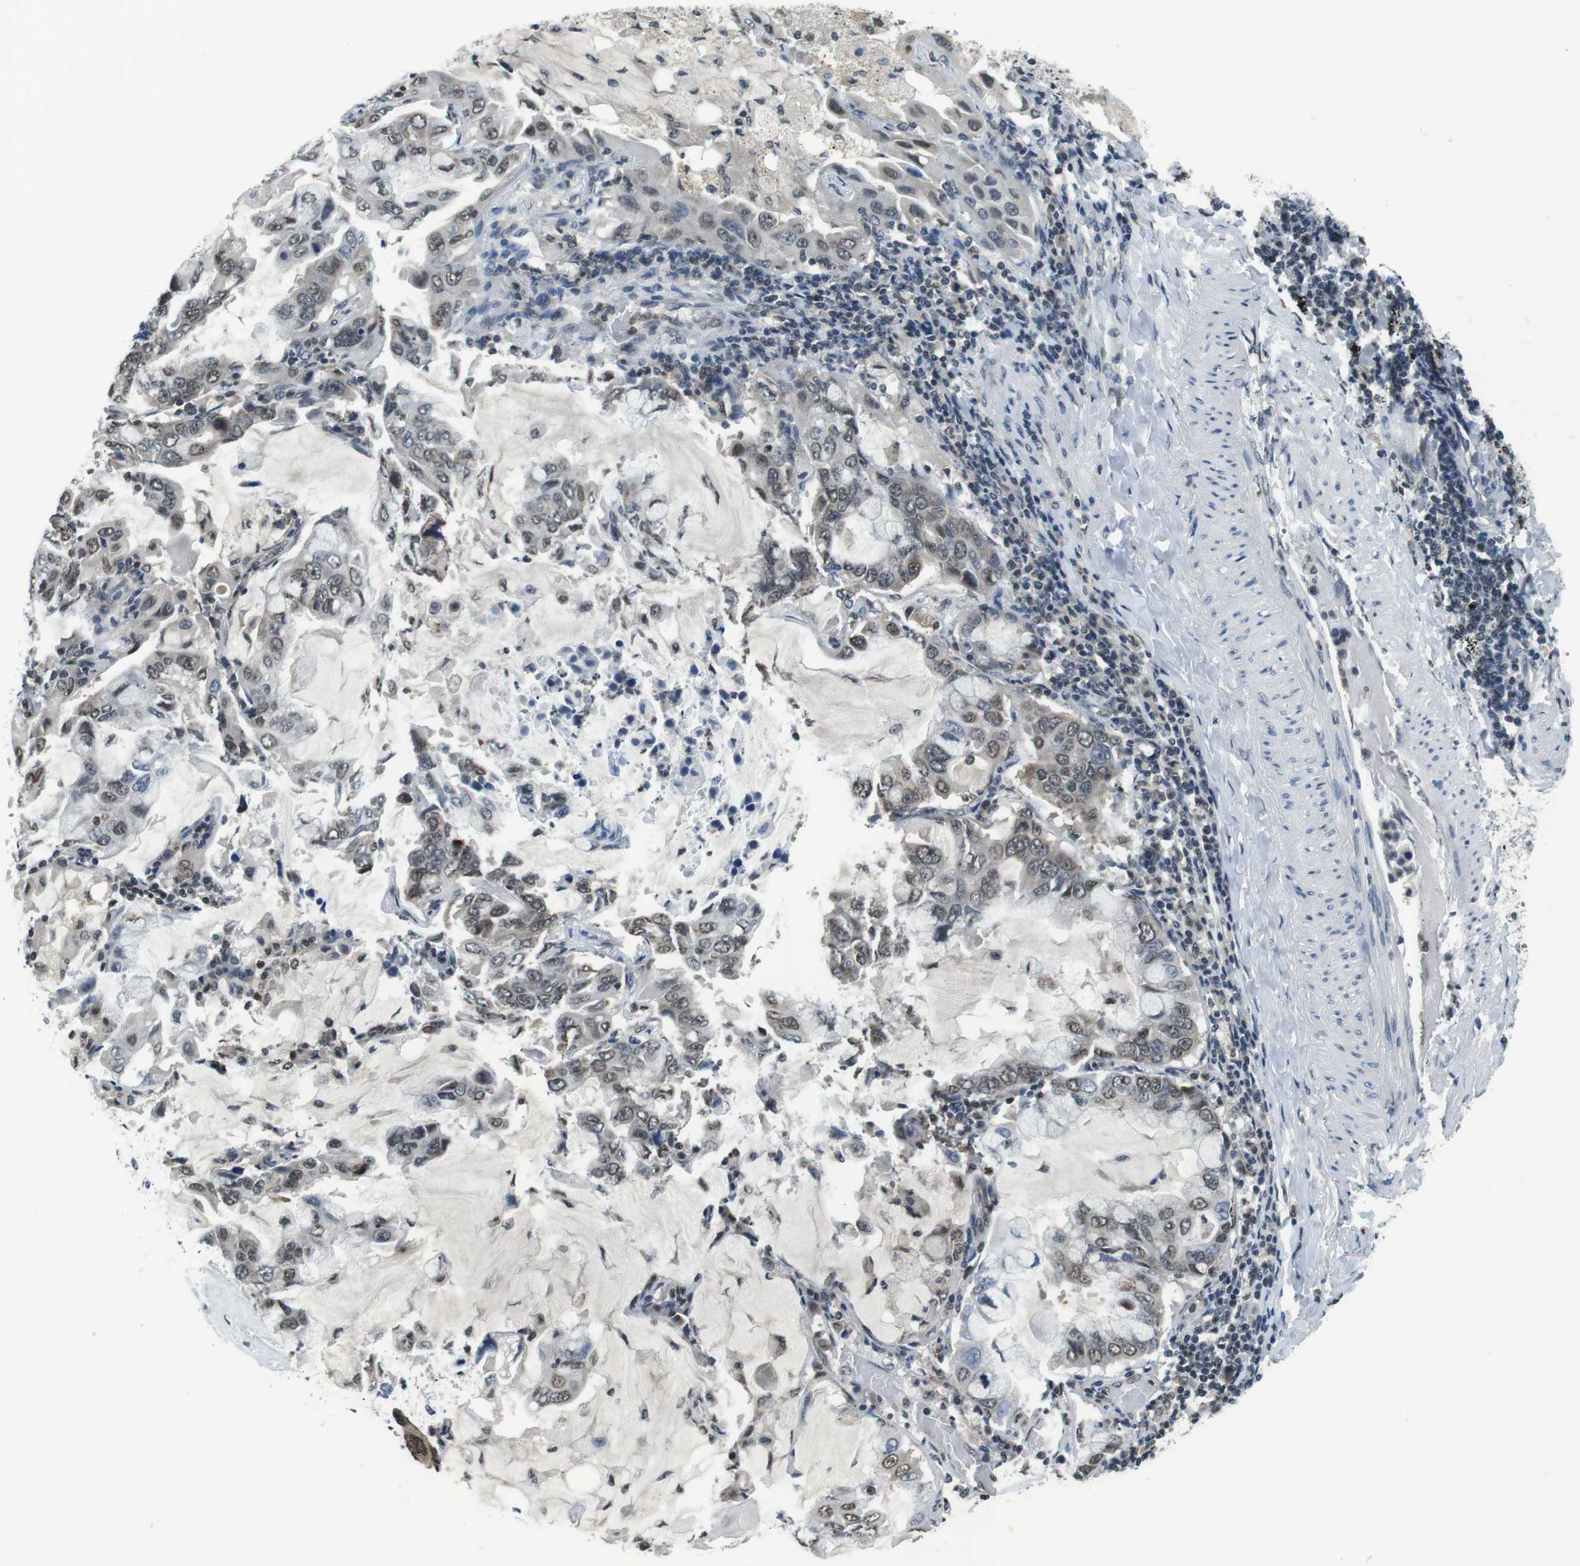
{"staining": {"intensity": "weak", "quantity": ">75%", "location": "nuclear"}, "tissue": "lung cancer", "cell_type": "Tumor cells", "image_type": "cancer", "snomed": [{"axis": "morphology", "description": "Adenocarcinoma, NOS"}, {"axis": "topography", "description": "Lung"}], "caption": "Lung cancer (adenocarcinoma) tissue demonstrates weak nuclear positivity in approximately >75% of tumor cells, visualized by immunohistochemistry.", "gene": "NEK4", "patient": {"sex": "male", "age": 64}}